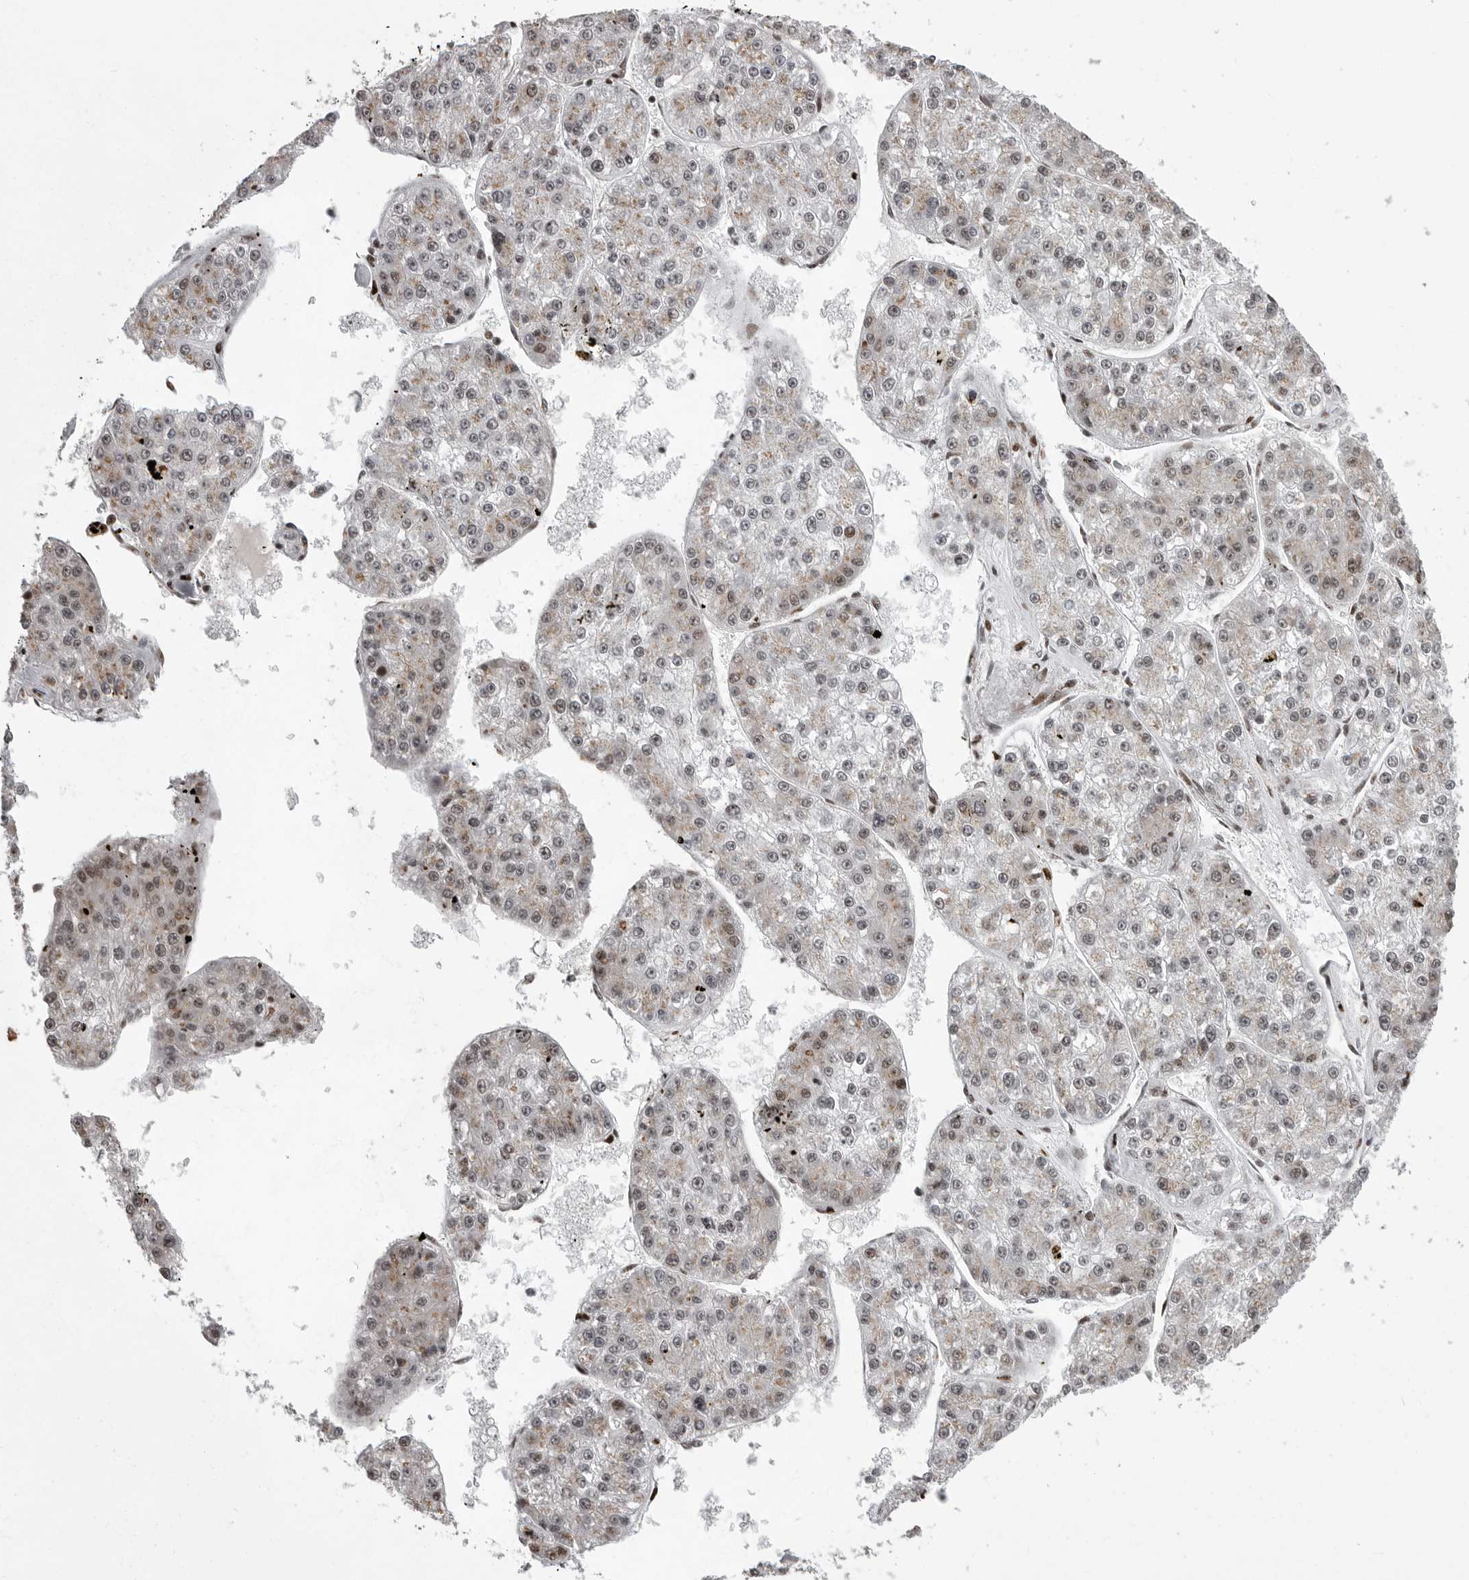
{"staining": {"intensity": "weak", "quantity": "25%-75%", "location": "nuclear"}, "tissue": "liver cancer", "cell_type": "Tumor cells", "image_type": "cancer", "snomed": [{"axis": "morphology", "description": "Carcinoma, Hepatocellular, NOS"}, {"axis": "topography", "description": "Liver"}], "caption": "Brown immunohistochemical staining in liver cancer (hepatocellular carcinoma) demonstrates weak nuclear positivity in about 25%-75% of tumor cells. The staining is performed using DAB (3,3'-diaminobenzidine) brown chromogen to label protein expression. The nuclei are counter-stained blue using hematoxylin.", "gene": "YAF2", "patient": {"sex": "female", "age": 73}}